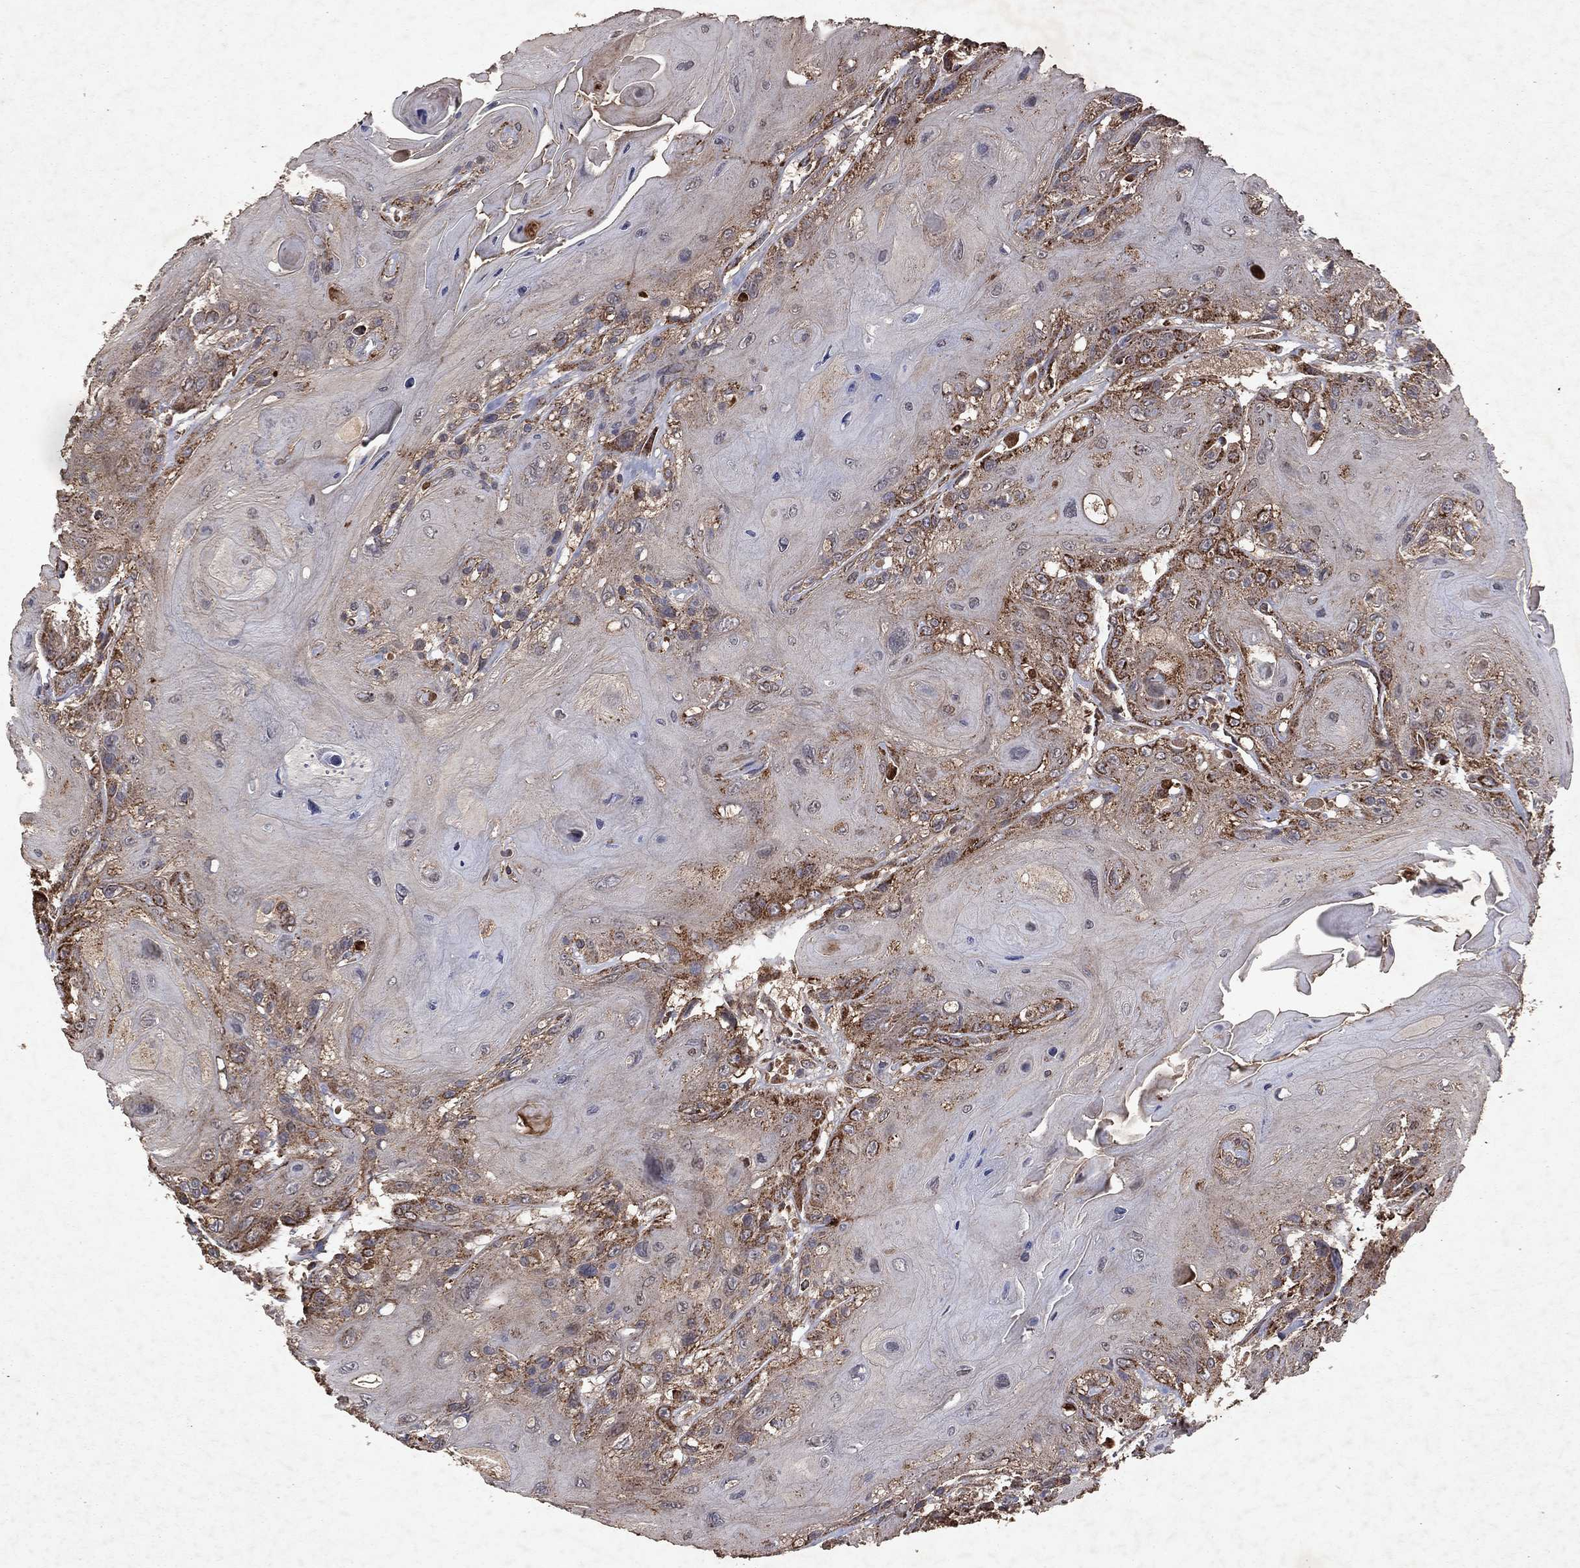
{"staining": {"intensity": "strong", "quantity": "<25%", "location": "cytoplasmic/membranous"}, "tissue": "head and neck cancer", "cell_type": "Tumor cells", "image_type": "cancer", "snomed": [{"axis": "morphology", "description": "Squamous cell carcinoma, NOS"}, {"axis": "topography", "description": "Head-Neck"}], "caption": "Immunohistochemistry (DAB (3,3'-diaminobenzidine)) staining of human squamous cell carcinoma (head and neck) exhibits strong cytoplasmic/membranous protein positivity in approximately <25% of tumor cells.", "gene": "PYROXD2", "patient": {"sex": "female", "age": 59}}